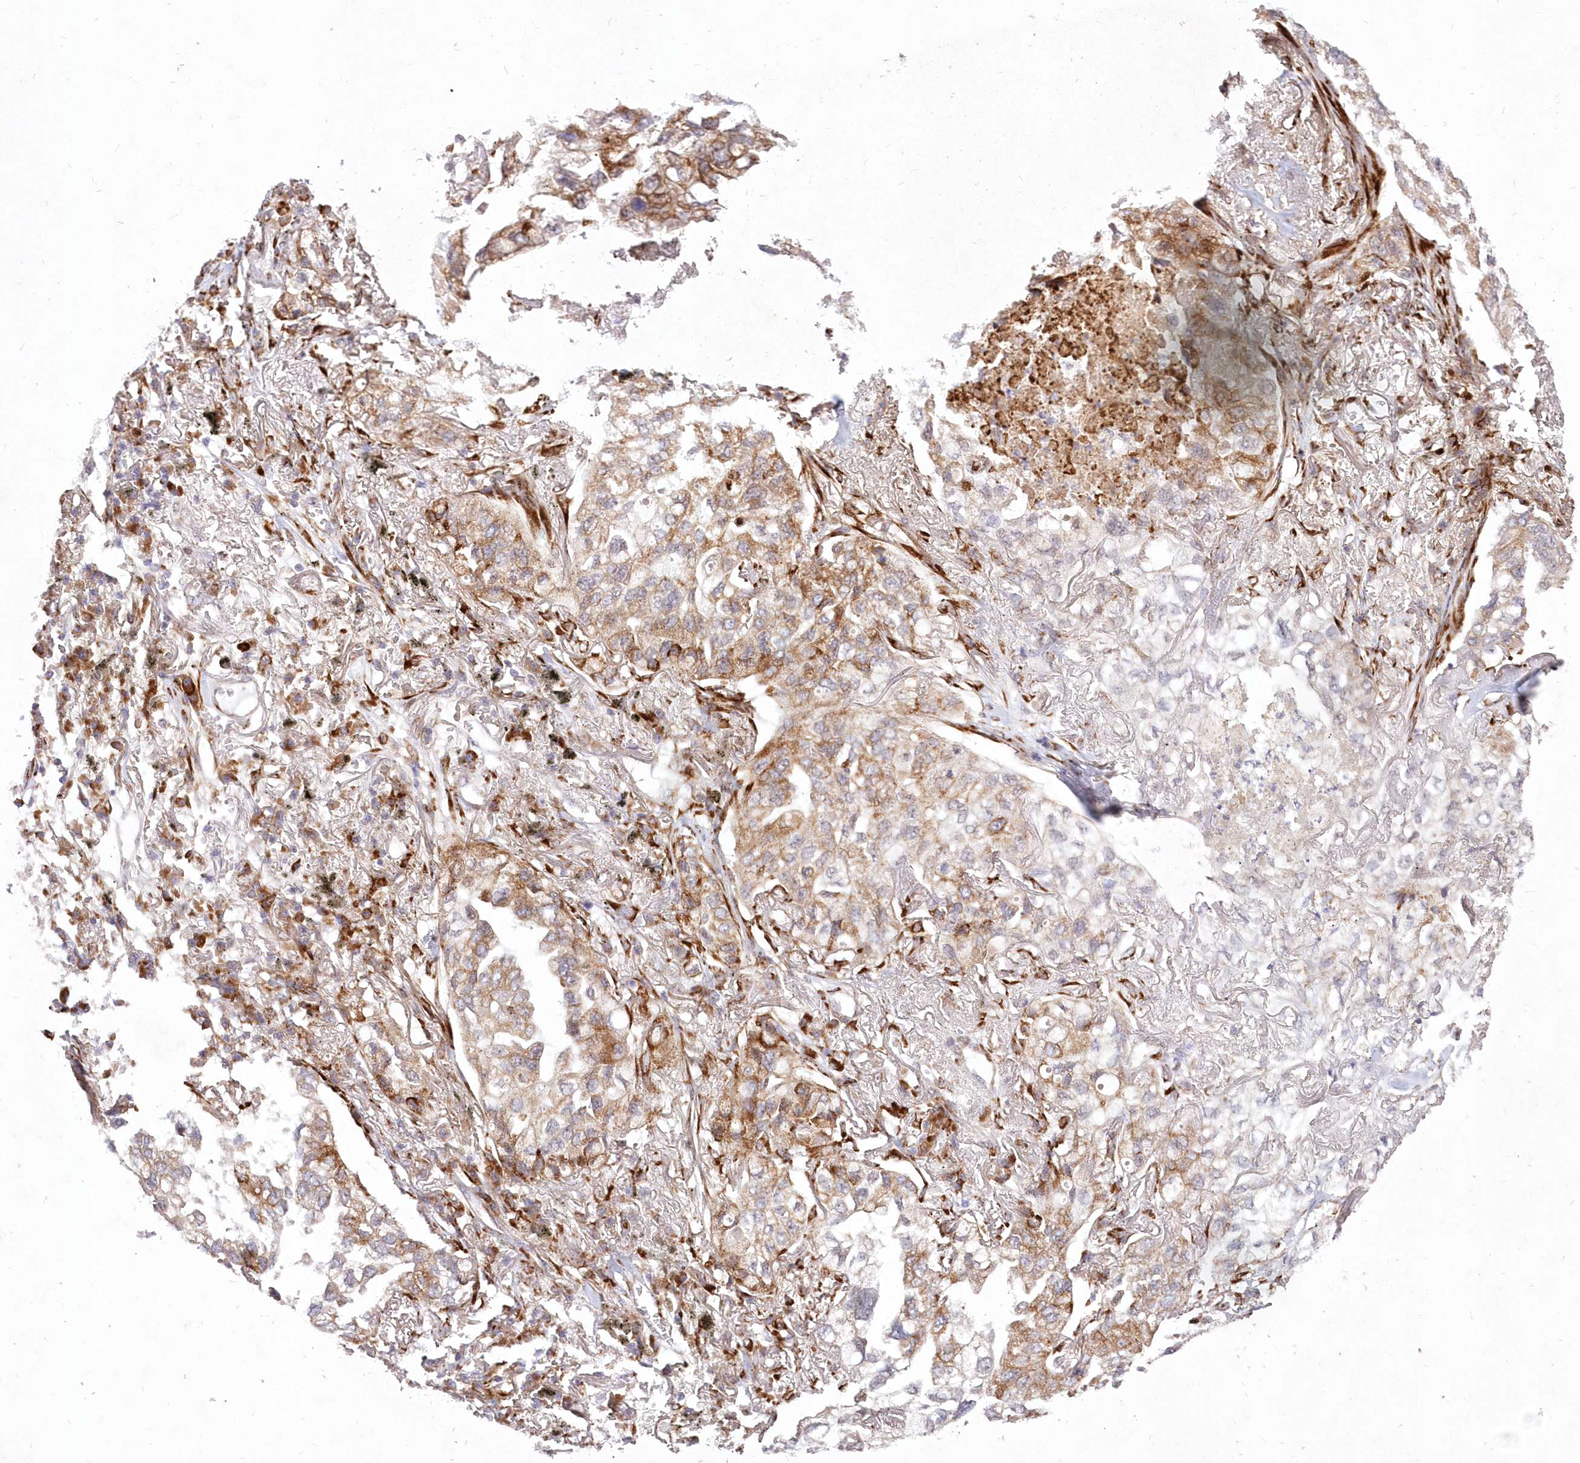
{"staining": {"intensity": "moderate", "quantity": "25%-75%", "location": "cytoplasmic/membranous"}, "tissue": "lung cancer", "cell_type": "Tumor cells", "image_type": "cancer", "snomed": [{"axis": "morphology", "description": "Adenocarcinoma, NOS"}, {"axis": "topography", "description": "Lung"}], "caption": "Lung cancer (adenocarcinoma) tissue demonstrates moderate cytoplasmic/membranous expression in about 25%-75% of tumor cells, visualized by immunohistochemistry.", "gene": "LDB1", "patient": {"sex": "male", "age": 65}}